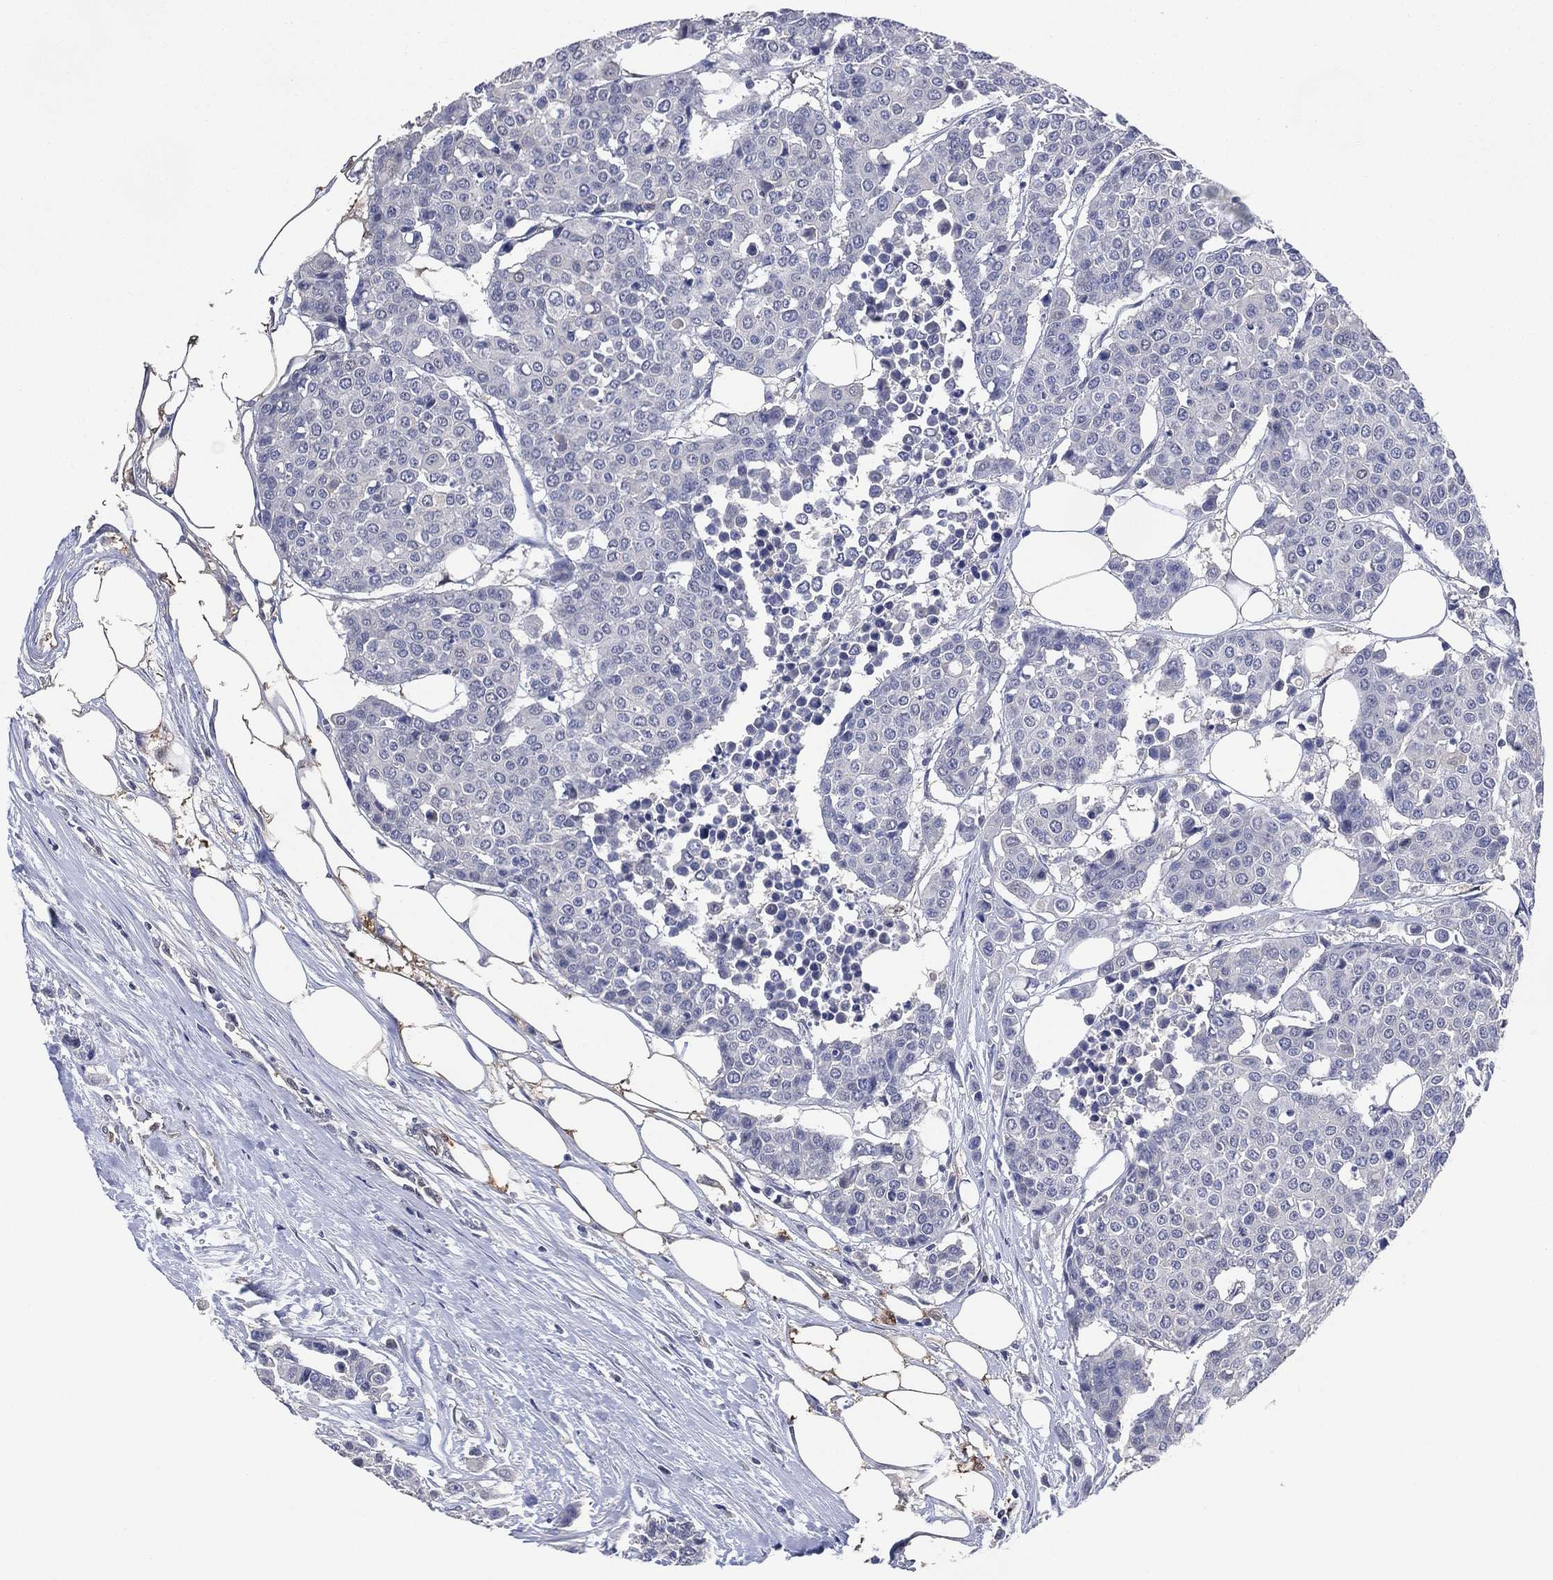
{"staining": {"intensity": "negative", "quantity": "none", "location": "none"}, "tissue": "carcinoid", "cell_type": "Tumor cells", "image_type": "cancer", "snomed": [{"axis": "morphology", "description": "Carcinoid, malignant, NOS"}, {"axis": "topography", "description": "Colon"}], "caption": "There is no significant positivity in tumor cells of carcinoid (malignant).", "gene": "AK1", "patient": {"sex": "male", "age": 81}}